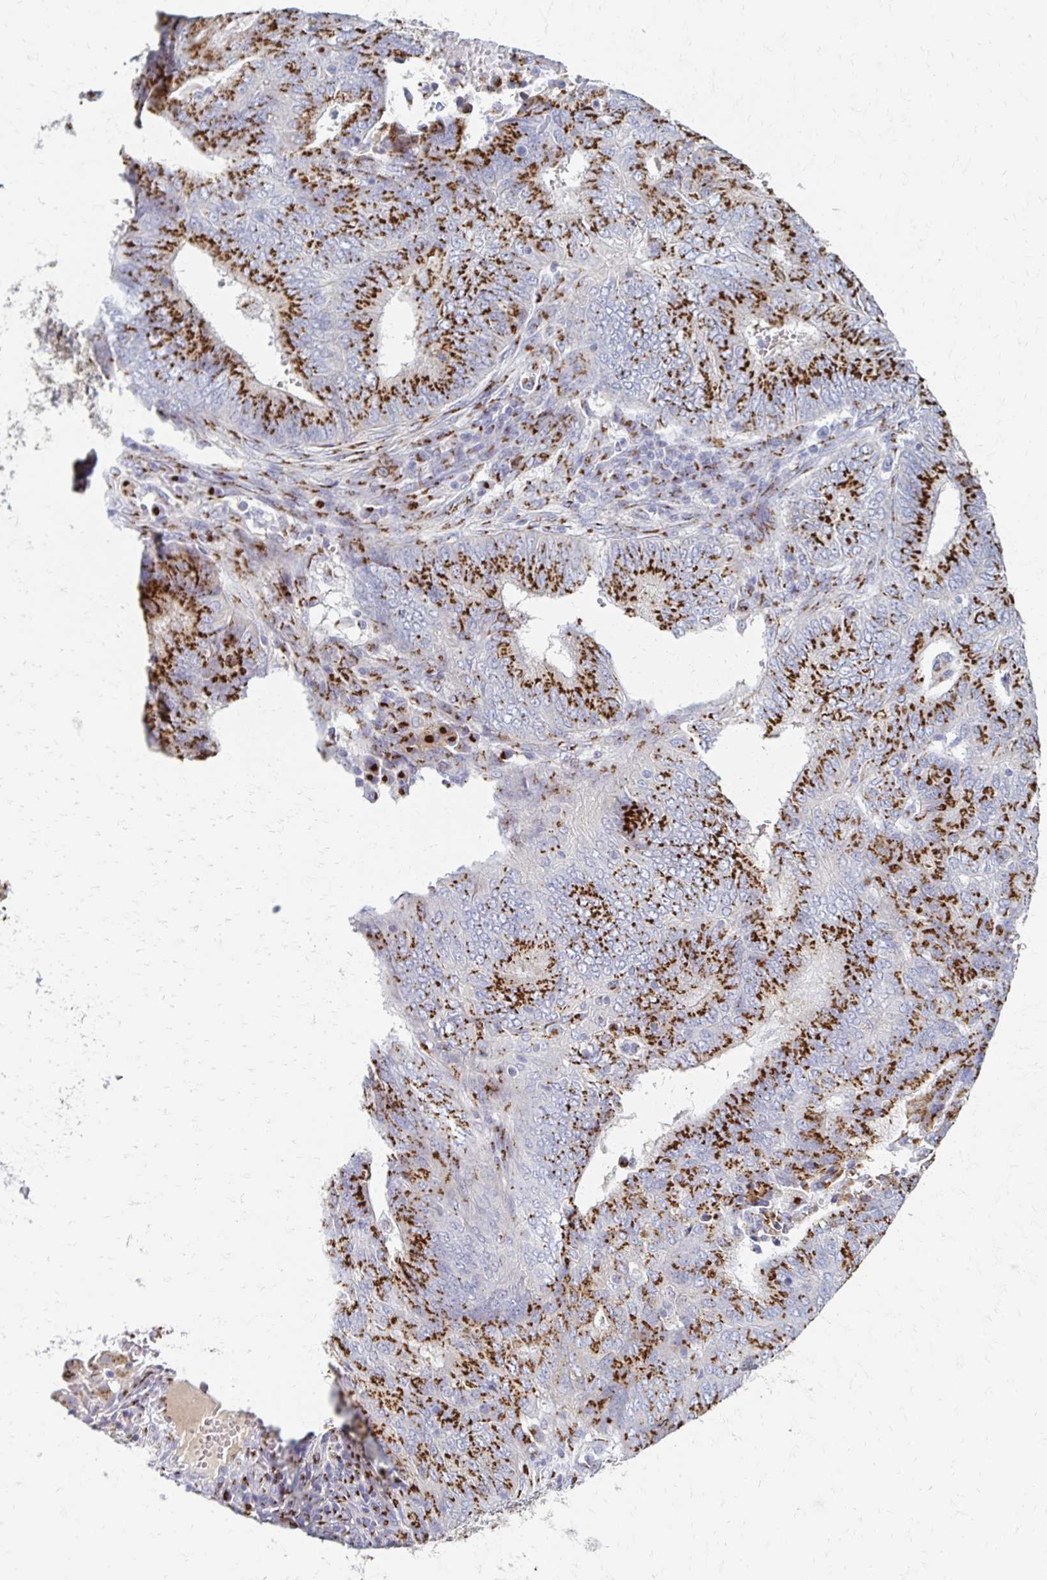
{"staining": {"intensity": "strong", "quantity": ">75%", "location": "cytoplasmic/membranous"}, "tissue": "endometrial cancer", "cell_type": "Tumor cells", "image_type": "cancer", "snomed": [{"axis": "morphology", "description": "Adenocarcinoma, NOS"}, {"axis": "topography", "description": "Endometrium"}], "caption": "Immunohistochemistry histopathology image of endometrial cancer stained for a protein (brown), which shows high levels of strong cytoplasmic/membranous expression in about >75% of tumor cells.", "gene": "TM9SF1", "patient": {"sex": "female", "age": 62}}